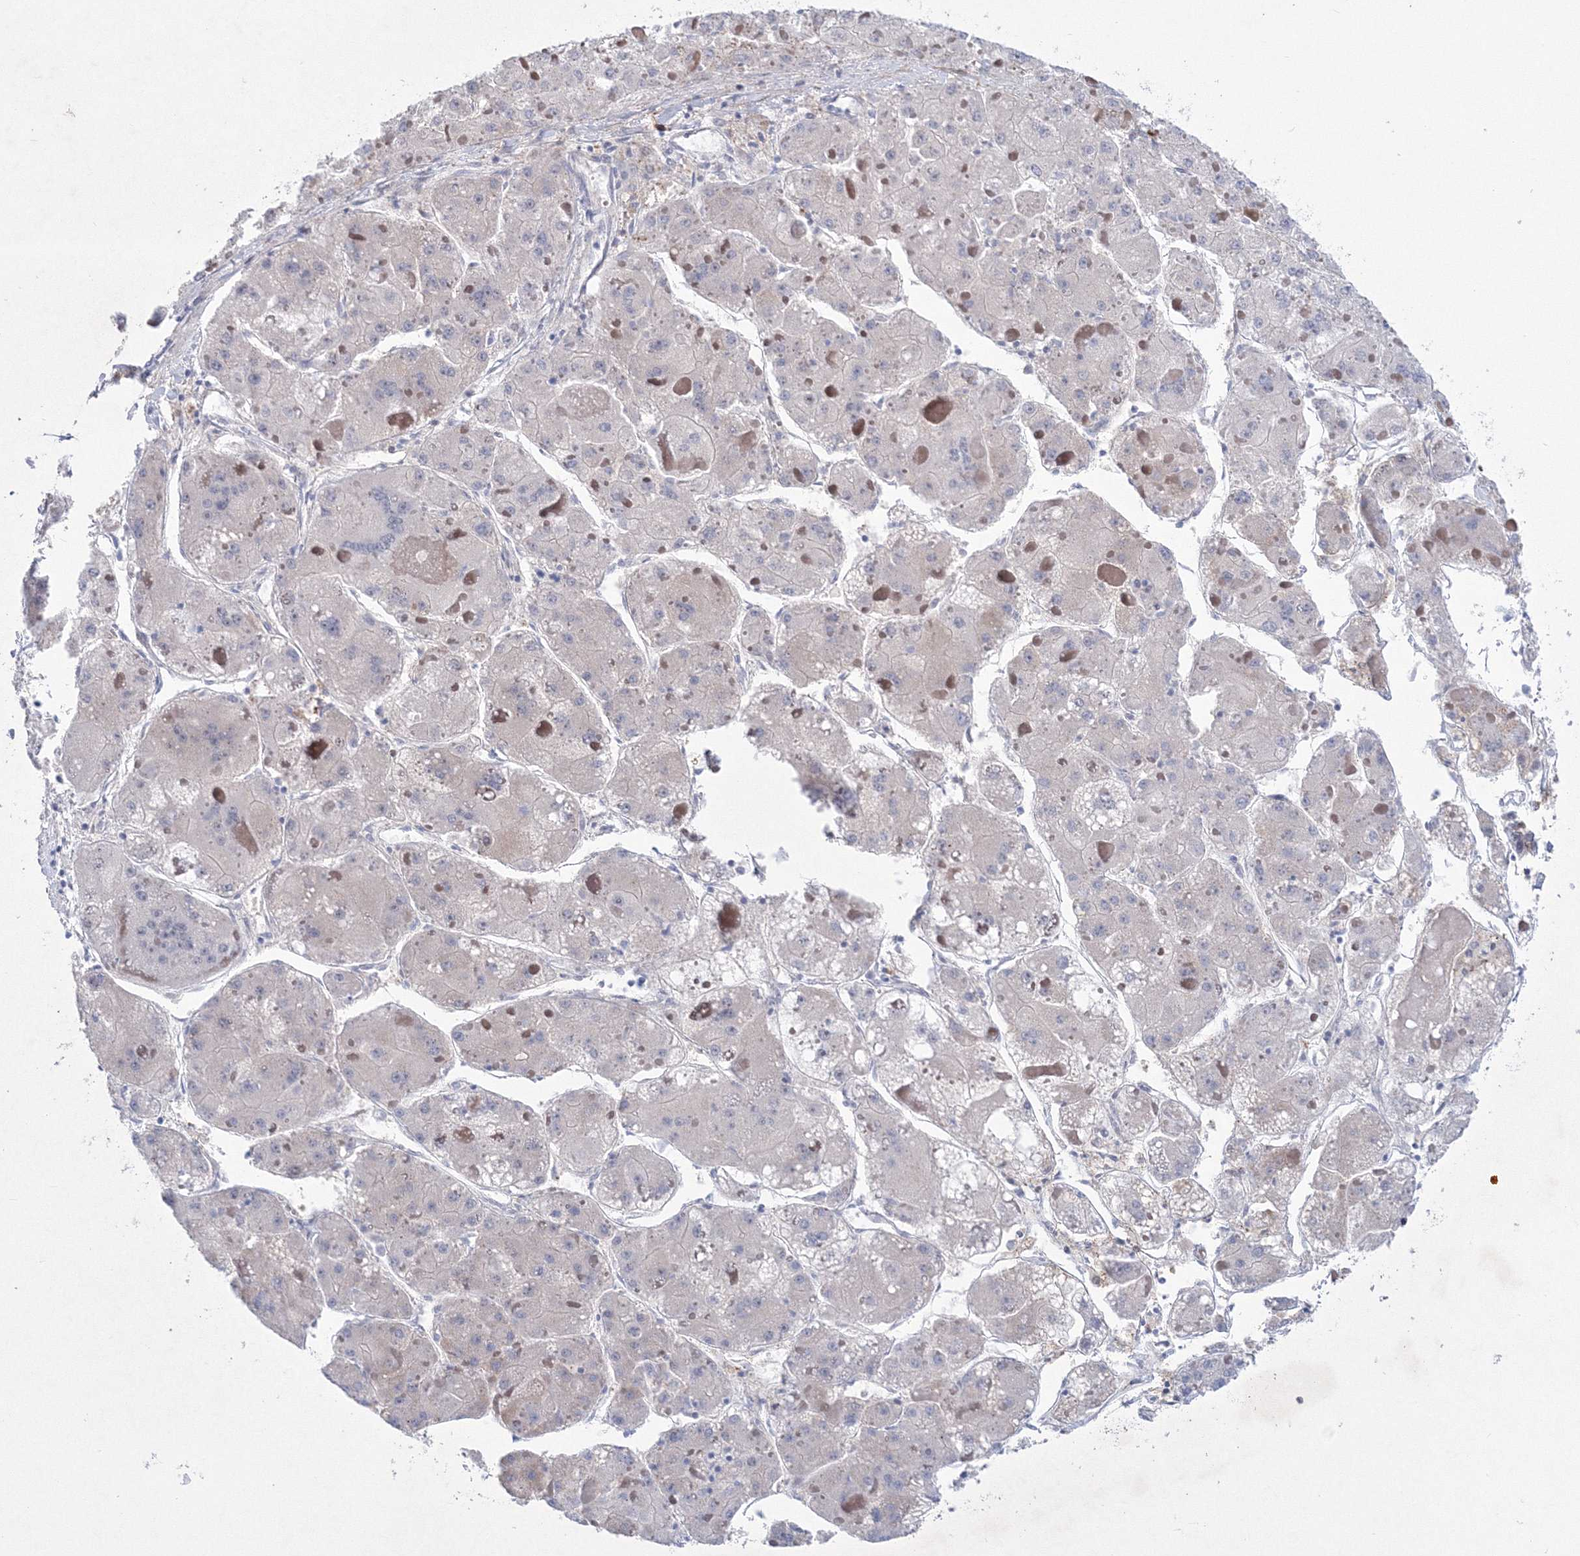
{"staining": {"intensity": "negative", "quantity": "none", "location": "none"}, "tissue": "liver cancer", "cell_type": "Tumor cells", "image_type": "cancer", "snomed": [{"axis": "morphology", "description": "Carcinoma, Hepatocellular, NOS"}, {"axis": "topography", "description": "Liver"}], "caption": "Protein analysis of liver hepatocellular carcinoma demonstrates no significant expression in tumor cells. (Stains: DAB immunohistochemistry (IHC) with hematoxylin counter stain, Microscopy: brightfield microscopy at high magnification).", "gene": "RNPEPL1", "patient": {"sex": "female", "age": 73}}